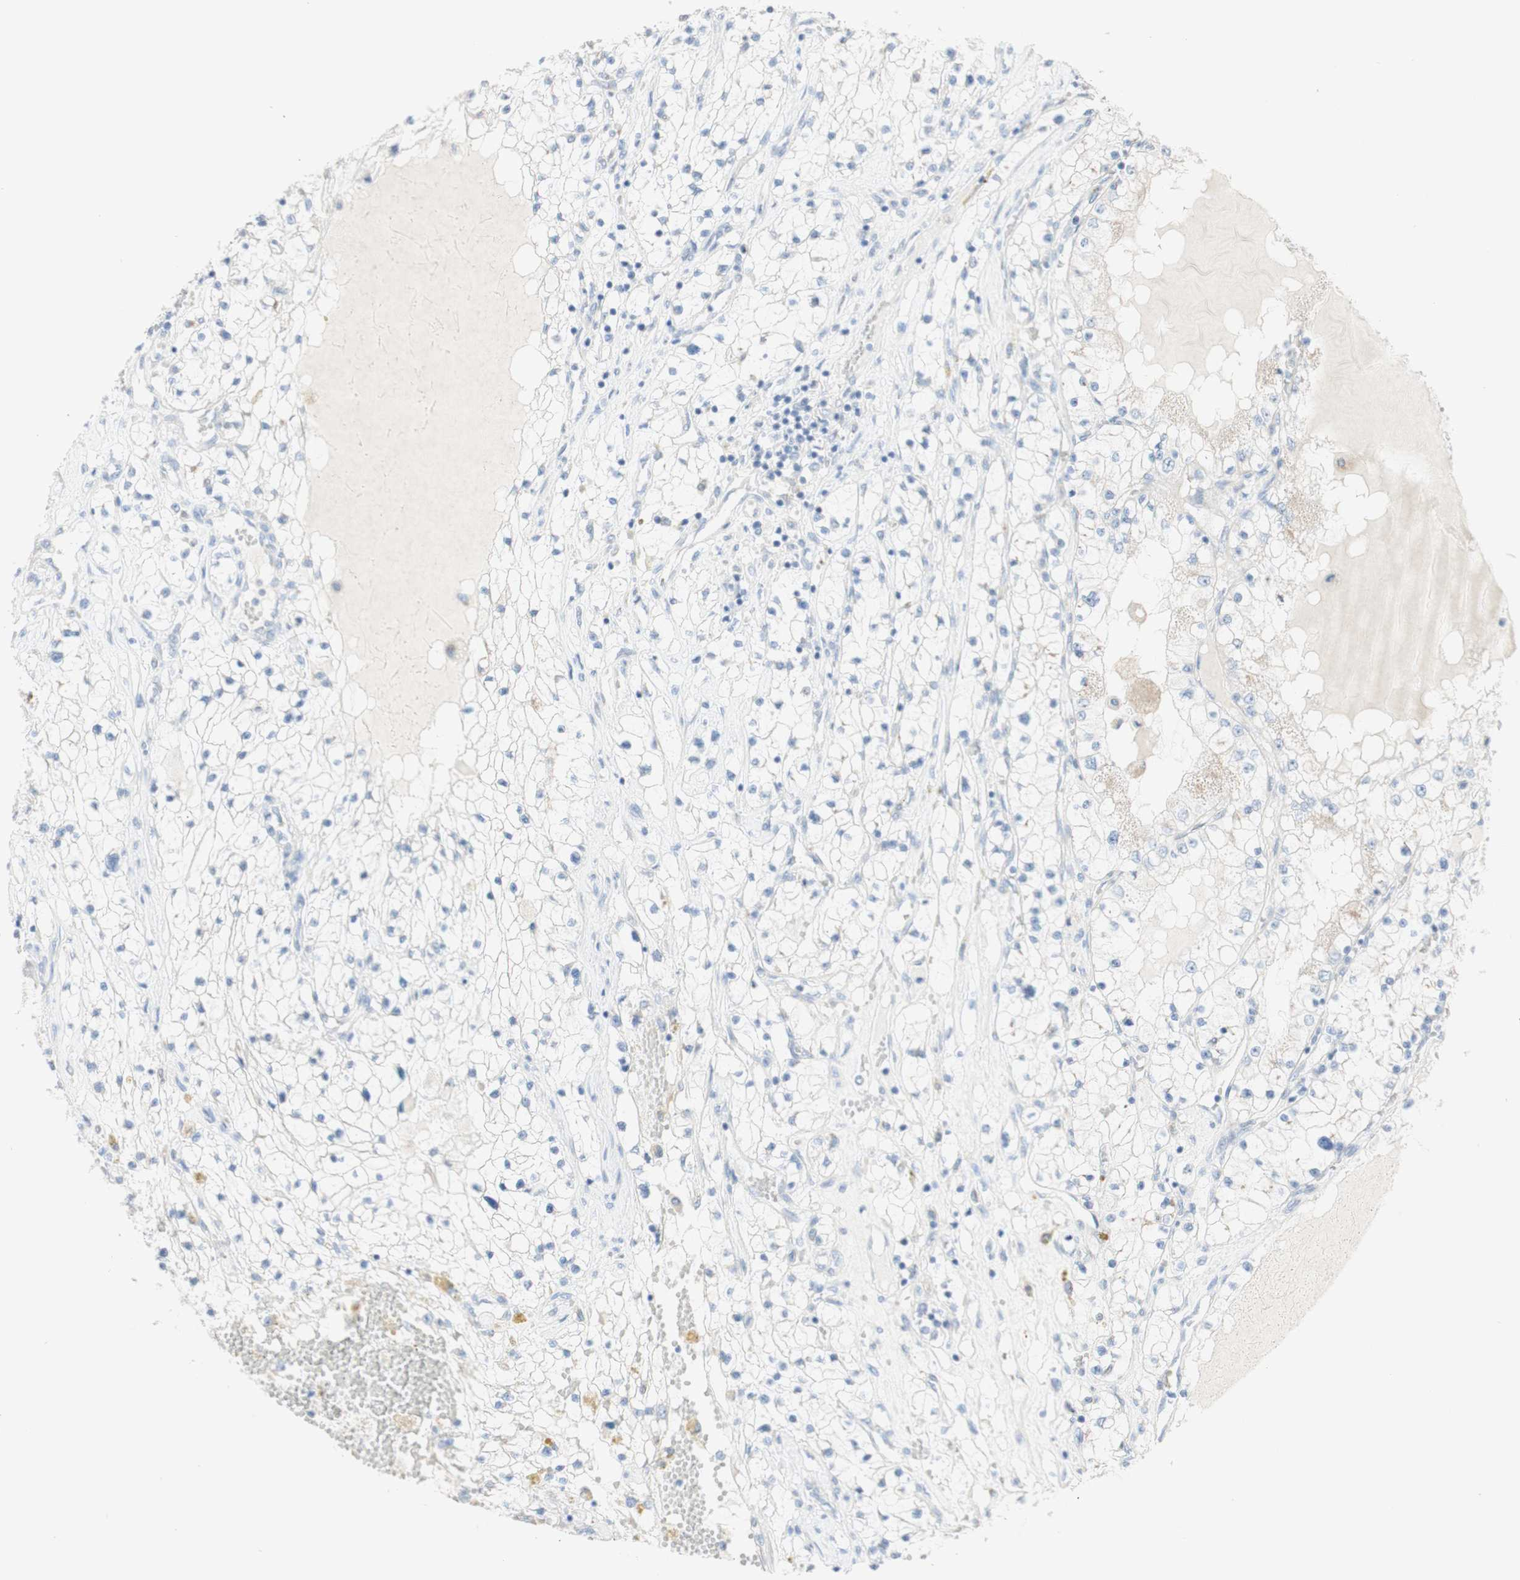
{"staining": {"intensity": "negative", "quantity": "none", "location": "none"}, "tissue": "renal cancer", "cell_type": "Tumor cells", "image_type": "cancer", "snomed": [{"axis": "morphology", "description": "Adenocarcinoma, NOS"}, {"axis": "topography", "description": "Kidney"}], "caption": "High power microscopy image of an IHC histopathology image of renal cancer, revealing no significant expression in tumor cells.", "gene": "MANEA", "patient": {"sex": "male", "age": 68}}